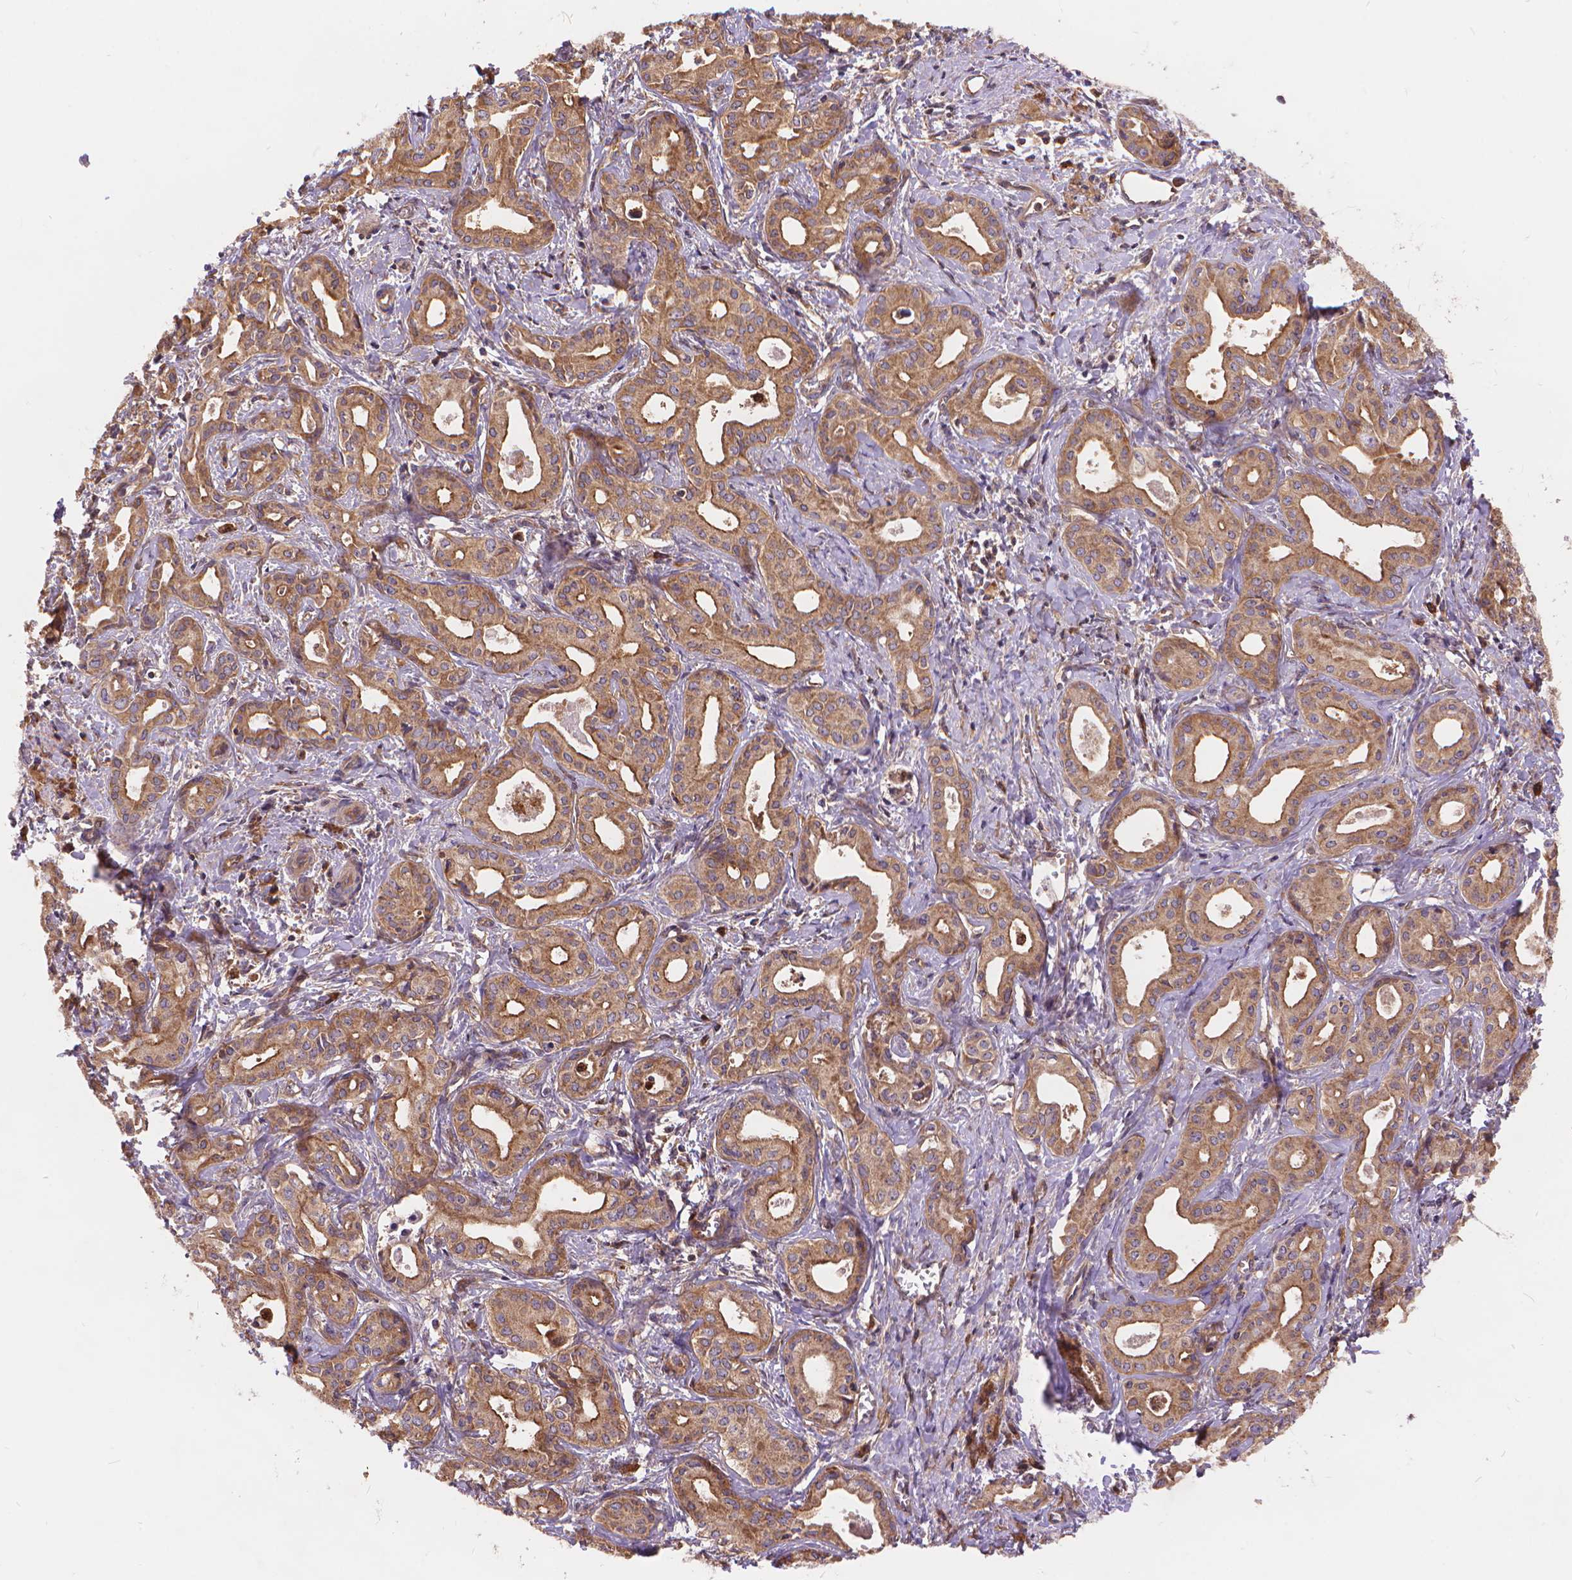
{"staining": {"intensity": "moderate", "quantity": "<25%", "location": "cytoplasmic/membranous"}, "tissue": "liver cancer", "cell_type": "Tumor cells", "image_type": "cancer", "snomed": [{"axis": "morphology", "description": "Cholangiocarcinoma"}, {"axis": "topography", "description": "Liver"}], "caption": "Immunohistochemical staining of human liver cancer reveals moderate cytoplasmic/membranous protein positivity in approximately <25% of tumor cells.", "gene": "ARAP1", "patient": {"sex": "female", "age": 65}}